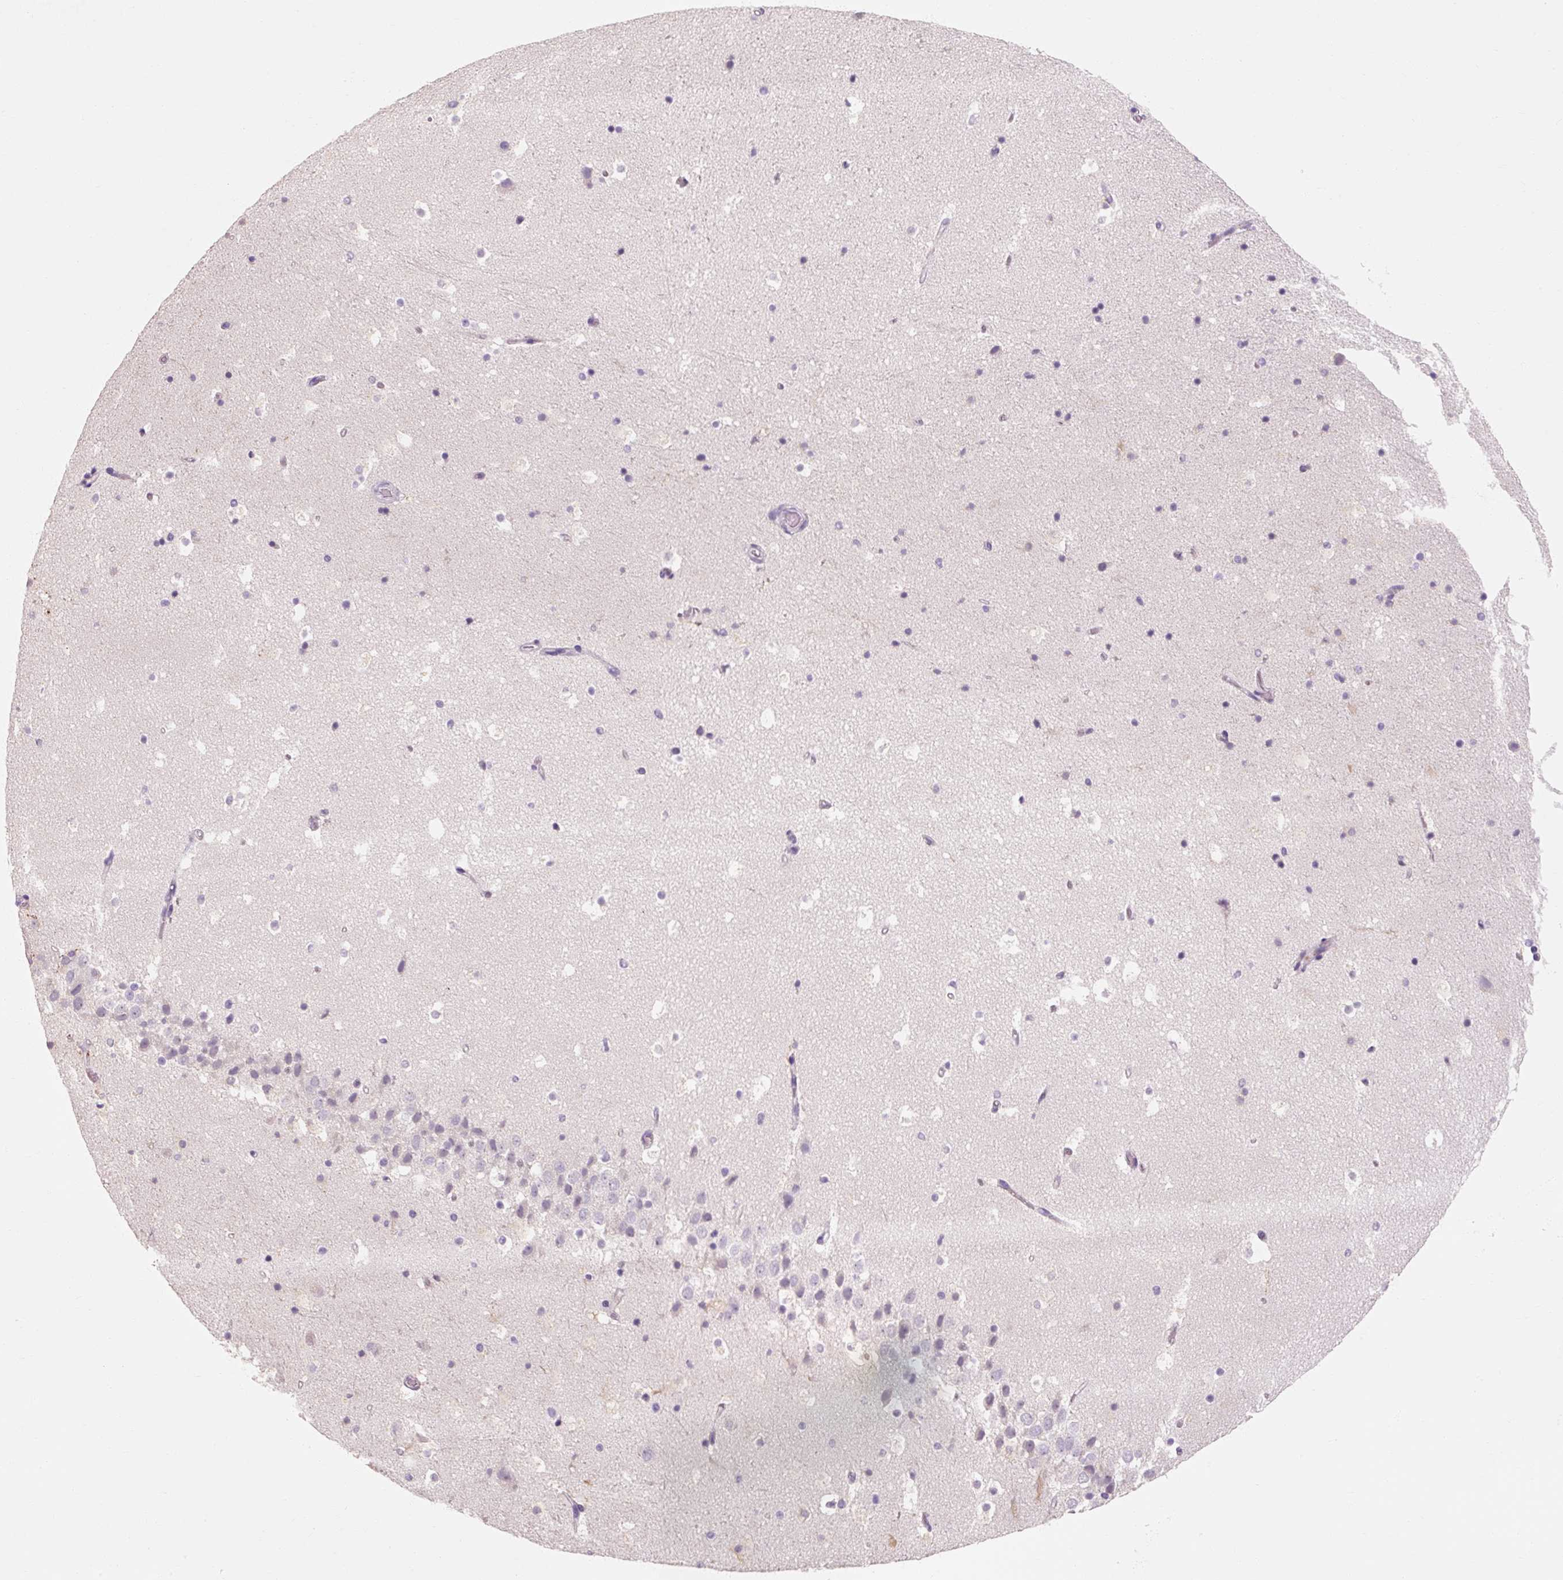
{"staining": {"intensity": "negative", "quantity": "none", "location": "none"}, "tissue": "hippocampus", "cell_type": "Glial cells", "image_type": "normal", "snomed": [{"axis": "morphology", "description": "Normal tissue, NOS"}, {"axis": "topography", "description": "Hippocampus"}], "caption": "Immunohistochemistry histopathology image of unremarkable hippocampus: hippocampus stained with DAB (3,3'-diaminobenzidine) demonstrates no significant protein expression in glial cells.", "gene": "OR8K1", "patient": {"sex": "male", "age": 37}}